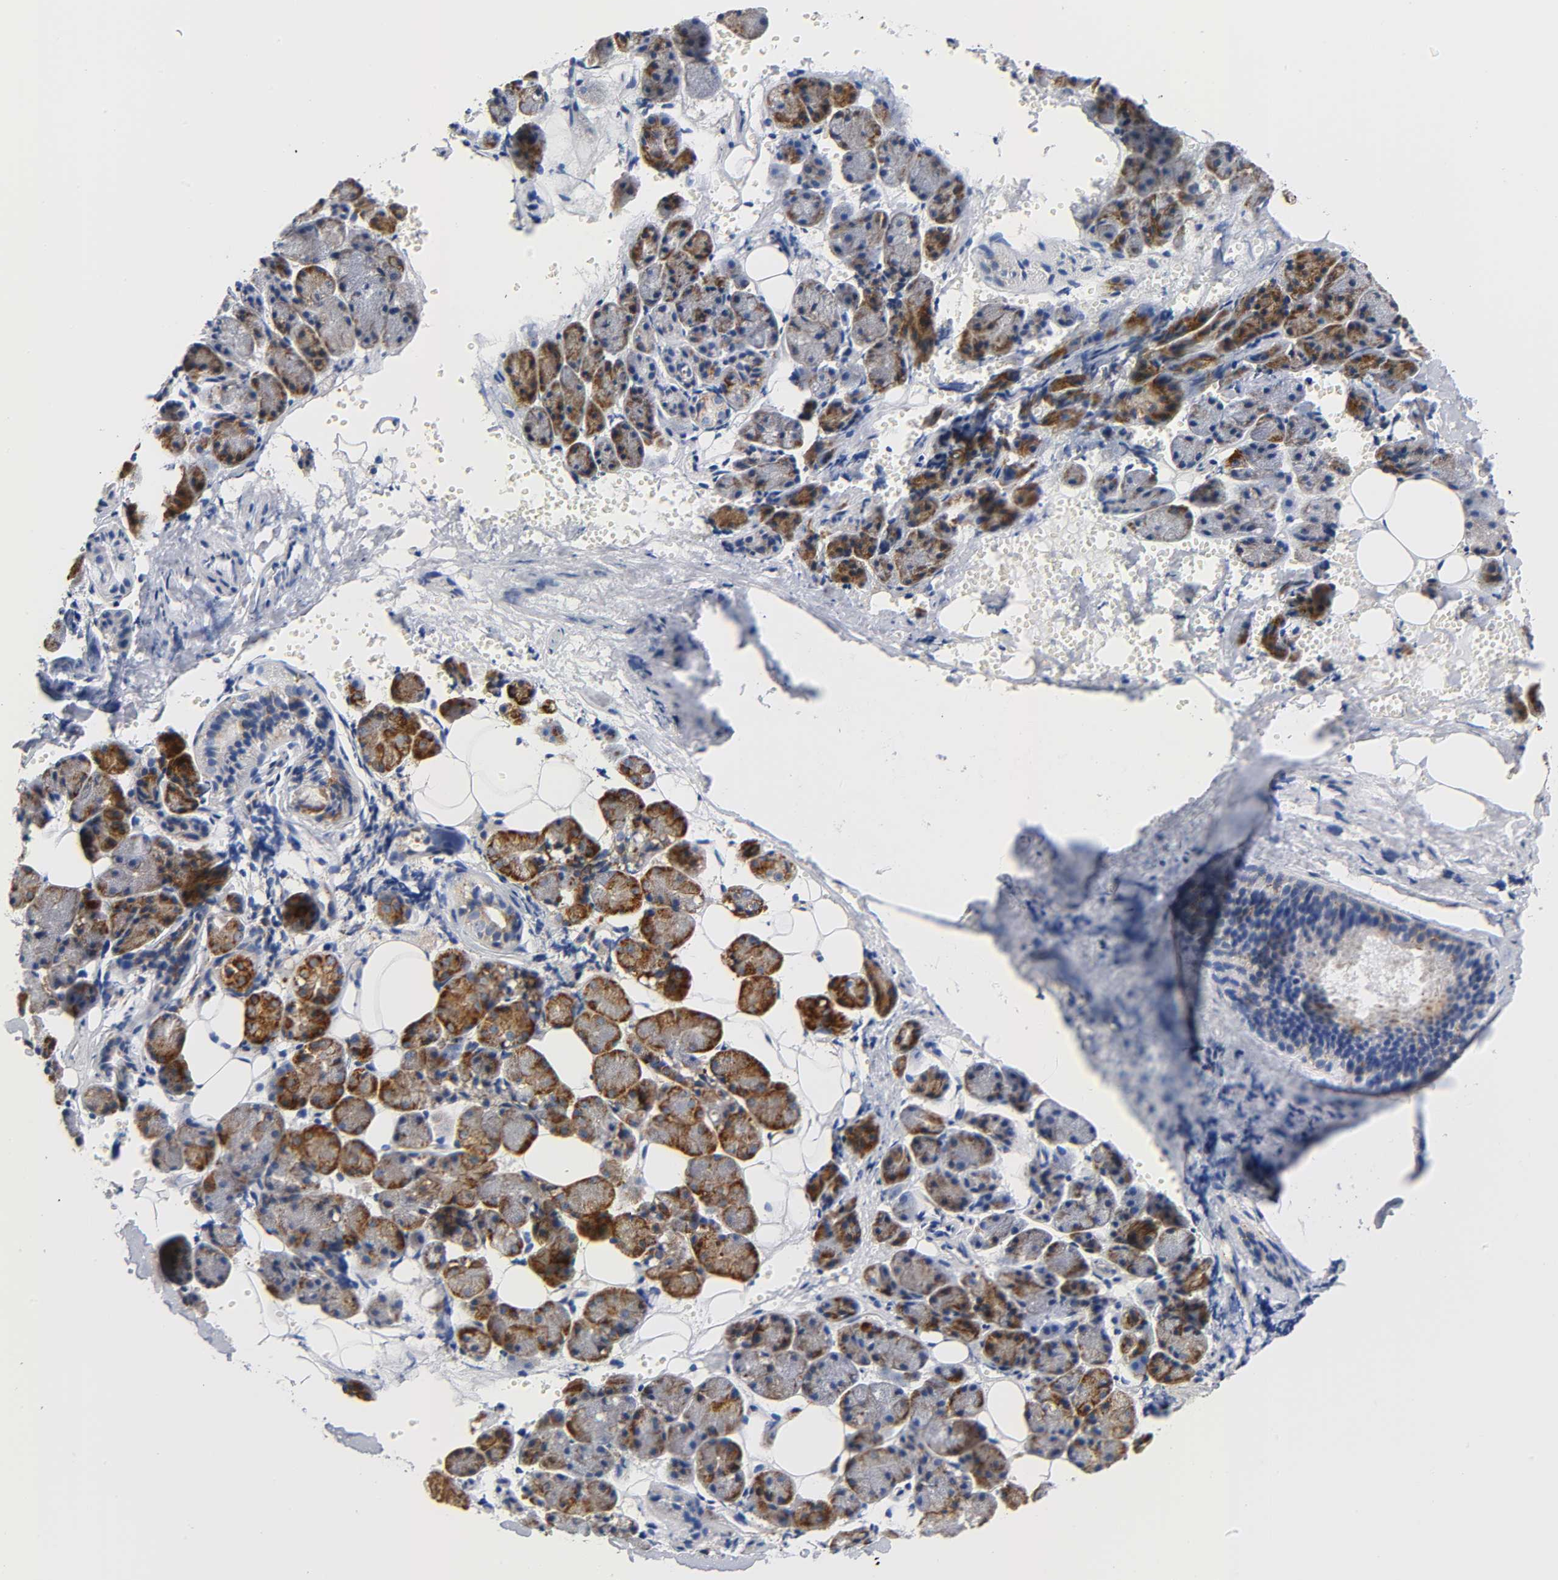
{"staining": {"intensity": "strong", "quantity": ">75%", "location": "cytoplasmic/membranous"}, "tissue": "salivary gland", "cell_type": "Glandular cells", "image_type": "normal", "snomed": [{"axis": "morphology", "description": "Normal tissue, NOS"}, {"axis": "morphology", "description": "Adenoma, NOS"}, {"axis": "topography", "description": "Salivary gland"}], "caption": "The micrograph shows immunohistochemical staining of normal salivary gland. There is strong cytoplasmic/membranous positivity is appreciated in about >75% of glandular cells.", "gene": "REL", "patient": {"sex": "female", "age": 32}}